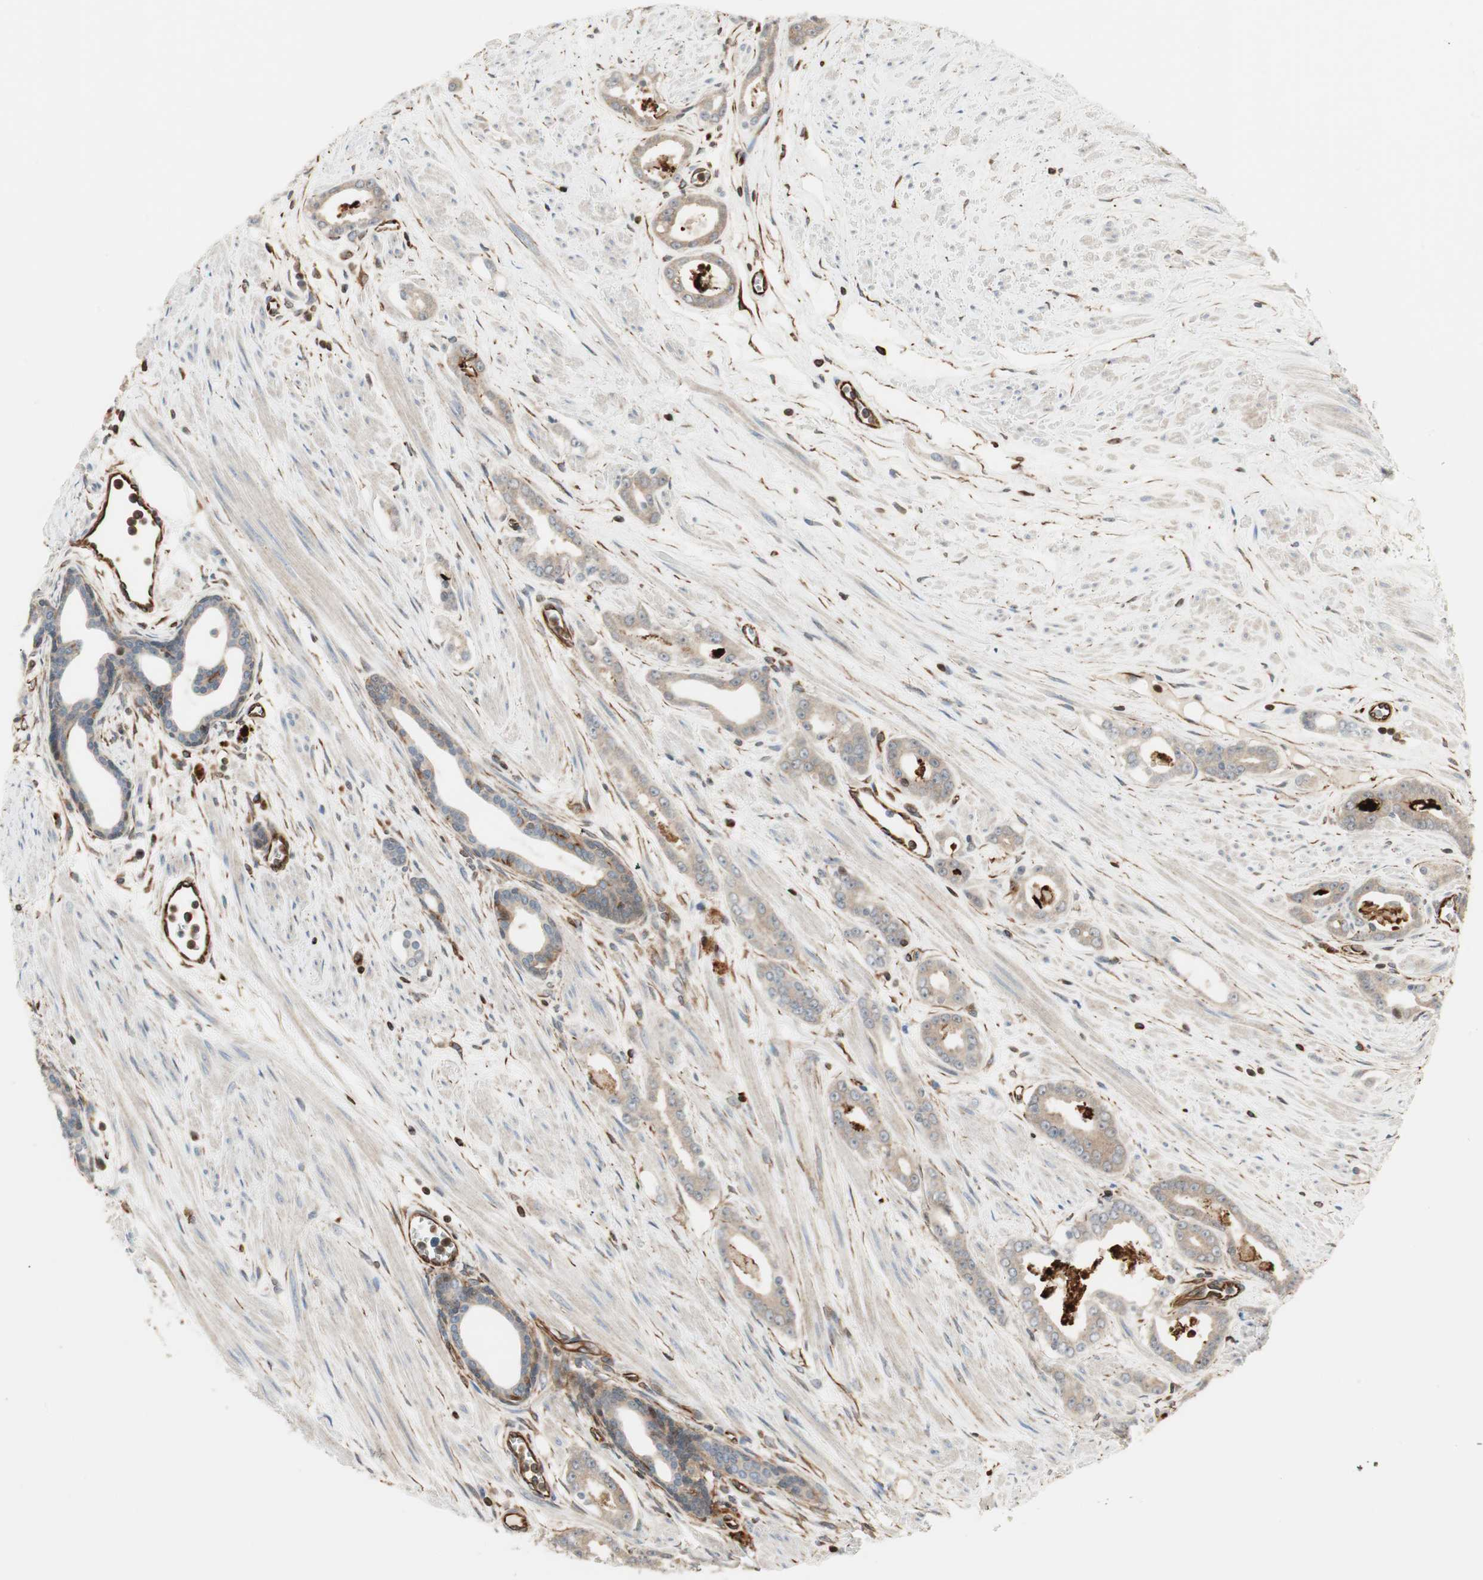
{"staining": {"intensity": "weak", "quantity": ">75%", "location": "cytoplasmic/membranous"}, "tissue": "prostate cancer", "cell_type": "Tumor cells", "image_type": "cancer", "snomed": [{"axis": "morphology", "description": "Adenocarcinoma, Low grade"}, {"axis": "topography", "description": "Prostate"}], "caption": "Weak cytoplasmic/membranous staining is identified in about >75% of tumor cells in prostate low-grade adenocarcinoma. (Stains: DAB (3,3'-diaminobenzidine) in brown, nuclei in blue, Microscopy: brightfield microscopy at high magnification).", "gene": "MAD2L2", "patient": {"sex": "male", "age": 57}}